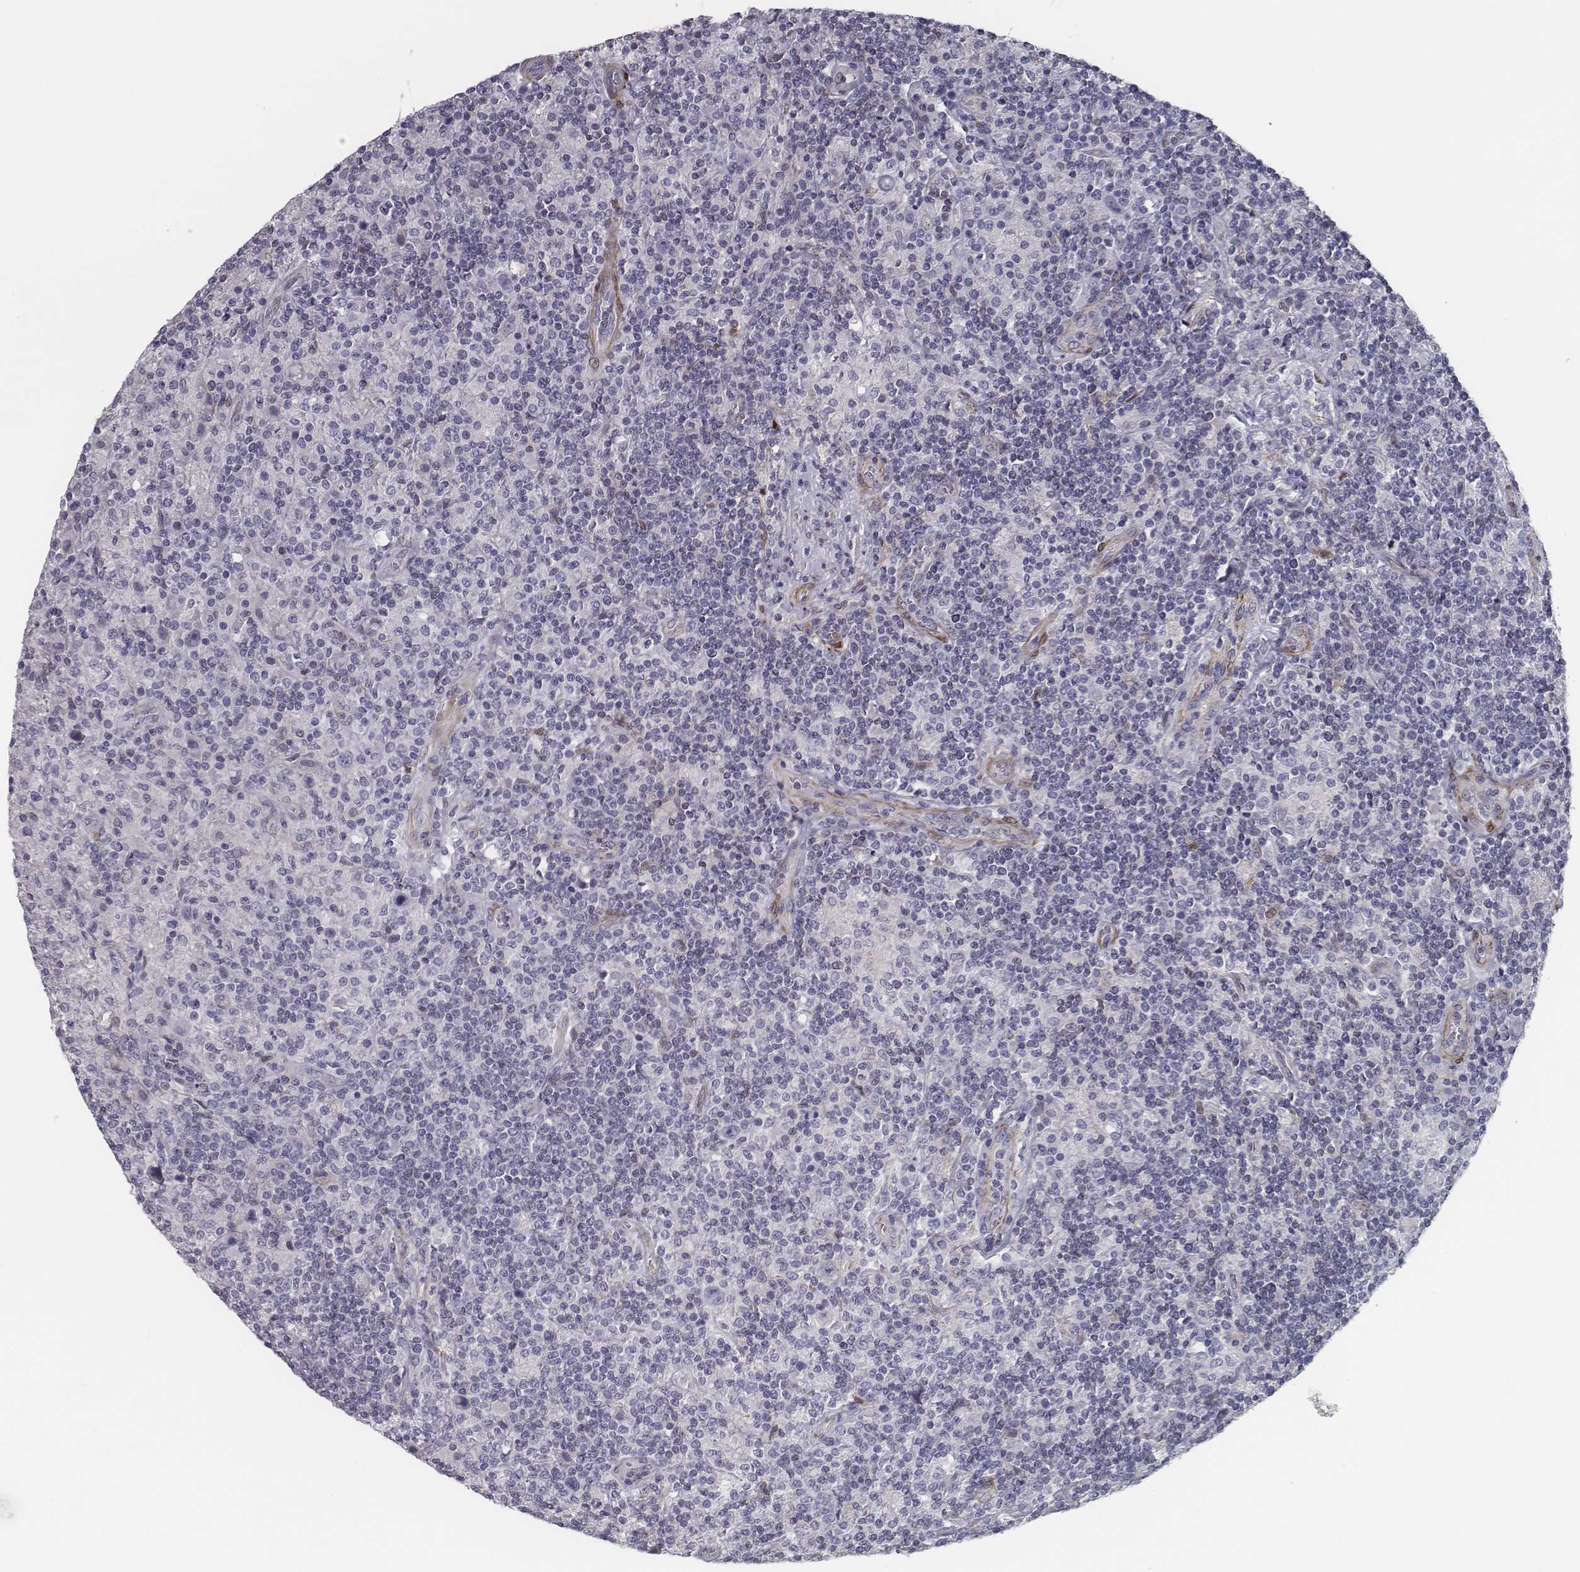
{"staining": {"intensity": "negative", "quantity": "none", "location": "none"}, "tissue": "lymphoma", "cell_type": "Tumor cells", "image_type": "cancer", "snomed": [{"axis": "morphology", "description": "Hodgkin's disease, NOS"}, {"axis": "topography", "description": "Lymph node"}], "caption": "High power microscopy micrograph of an IHC micrograph of lymphoma, revealing no significant expression in tumor cells.", "gene": "ISYNA1", "patient": {"sex": "male", "age": 70}}